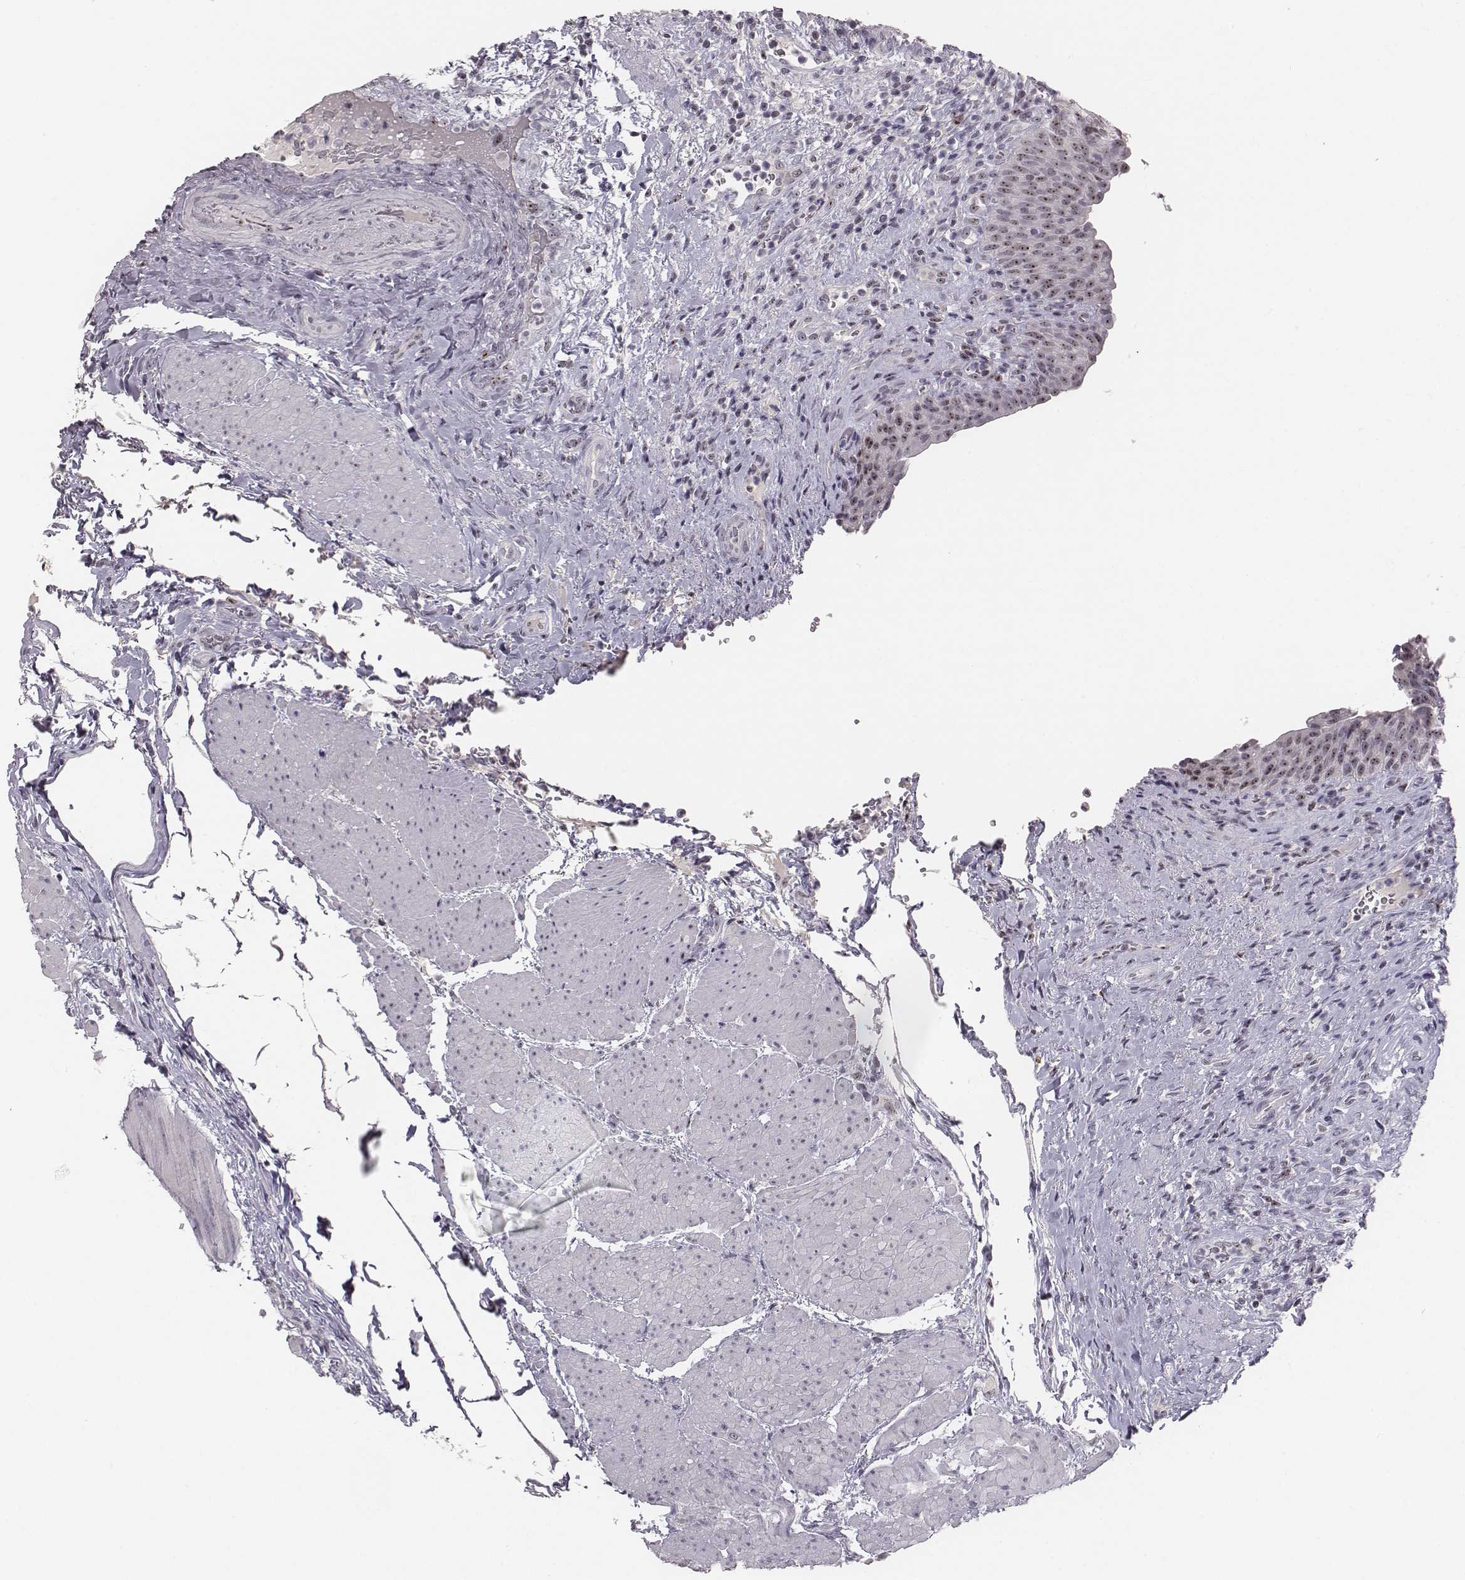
{"staining": {"intensity": "moderate", "quantity": "25%-75%", "location": "nuclear"}, "tissue": "urinary bladder", "cell_type": "Urothelial cells", "image_type": "normal", "snomed": [{"axis": "morphology", "description": "Normal tissue, NOS"}, {"axis": "topography", "description": "Urinary bladder"}], "caption": "Immunohistochemistry (IHC) staining of normal urinary bladder, which reveals medium levels of moderate nuclear staining in approximately 25%-75% of urothelial cells indicating moderate nuclear protein staining. The staining was performed using DAB (3,3'-diaminobenzidine) (brown) for protein detection and nuclei were counterstained in hematoxylin (blue).", "gene": "NIFK", "patient": {"sex": "male", "age": 66}}